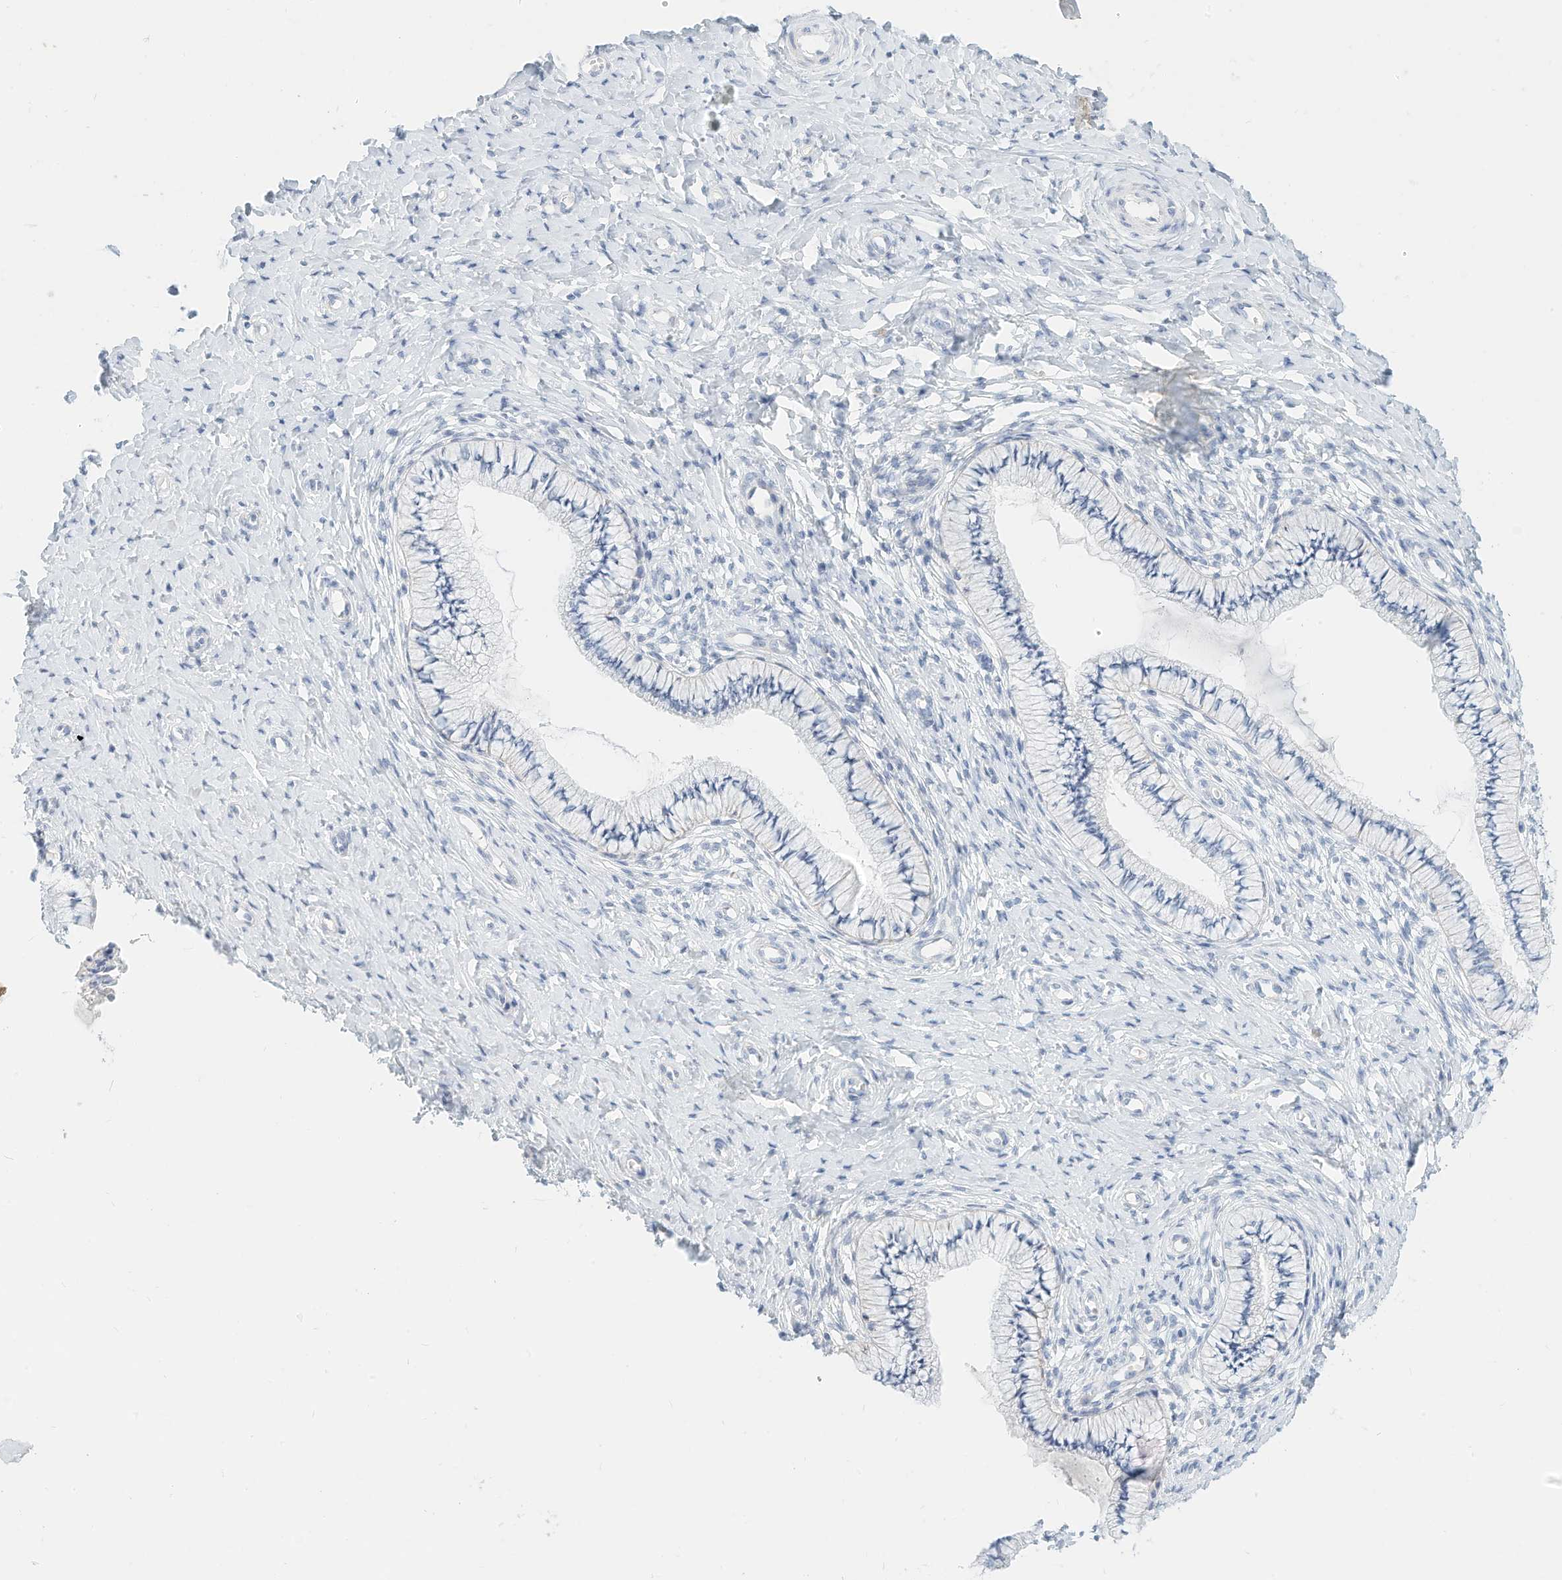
{"staining": {"intensity": "negative", "quantity": "none", "location": "none"}, "tissue": "cervix", "cell_type": "Glandular cells", "image_type": "normal", "snomed": [{"axis": "morphology", "description": "Normal tissue, NOS"}, {"axis": "topography", "description": "Cervix"}], "caption": "The immunohistochemistry (IHC) micrograph has no significant staining in glandular cells of cervix. (DAB immunohistochemistry with hematoxylin counter stain).", "gene": "SPOCD1", "patient": {"sex": "female", "age": 36}}